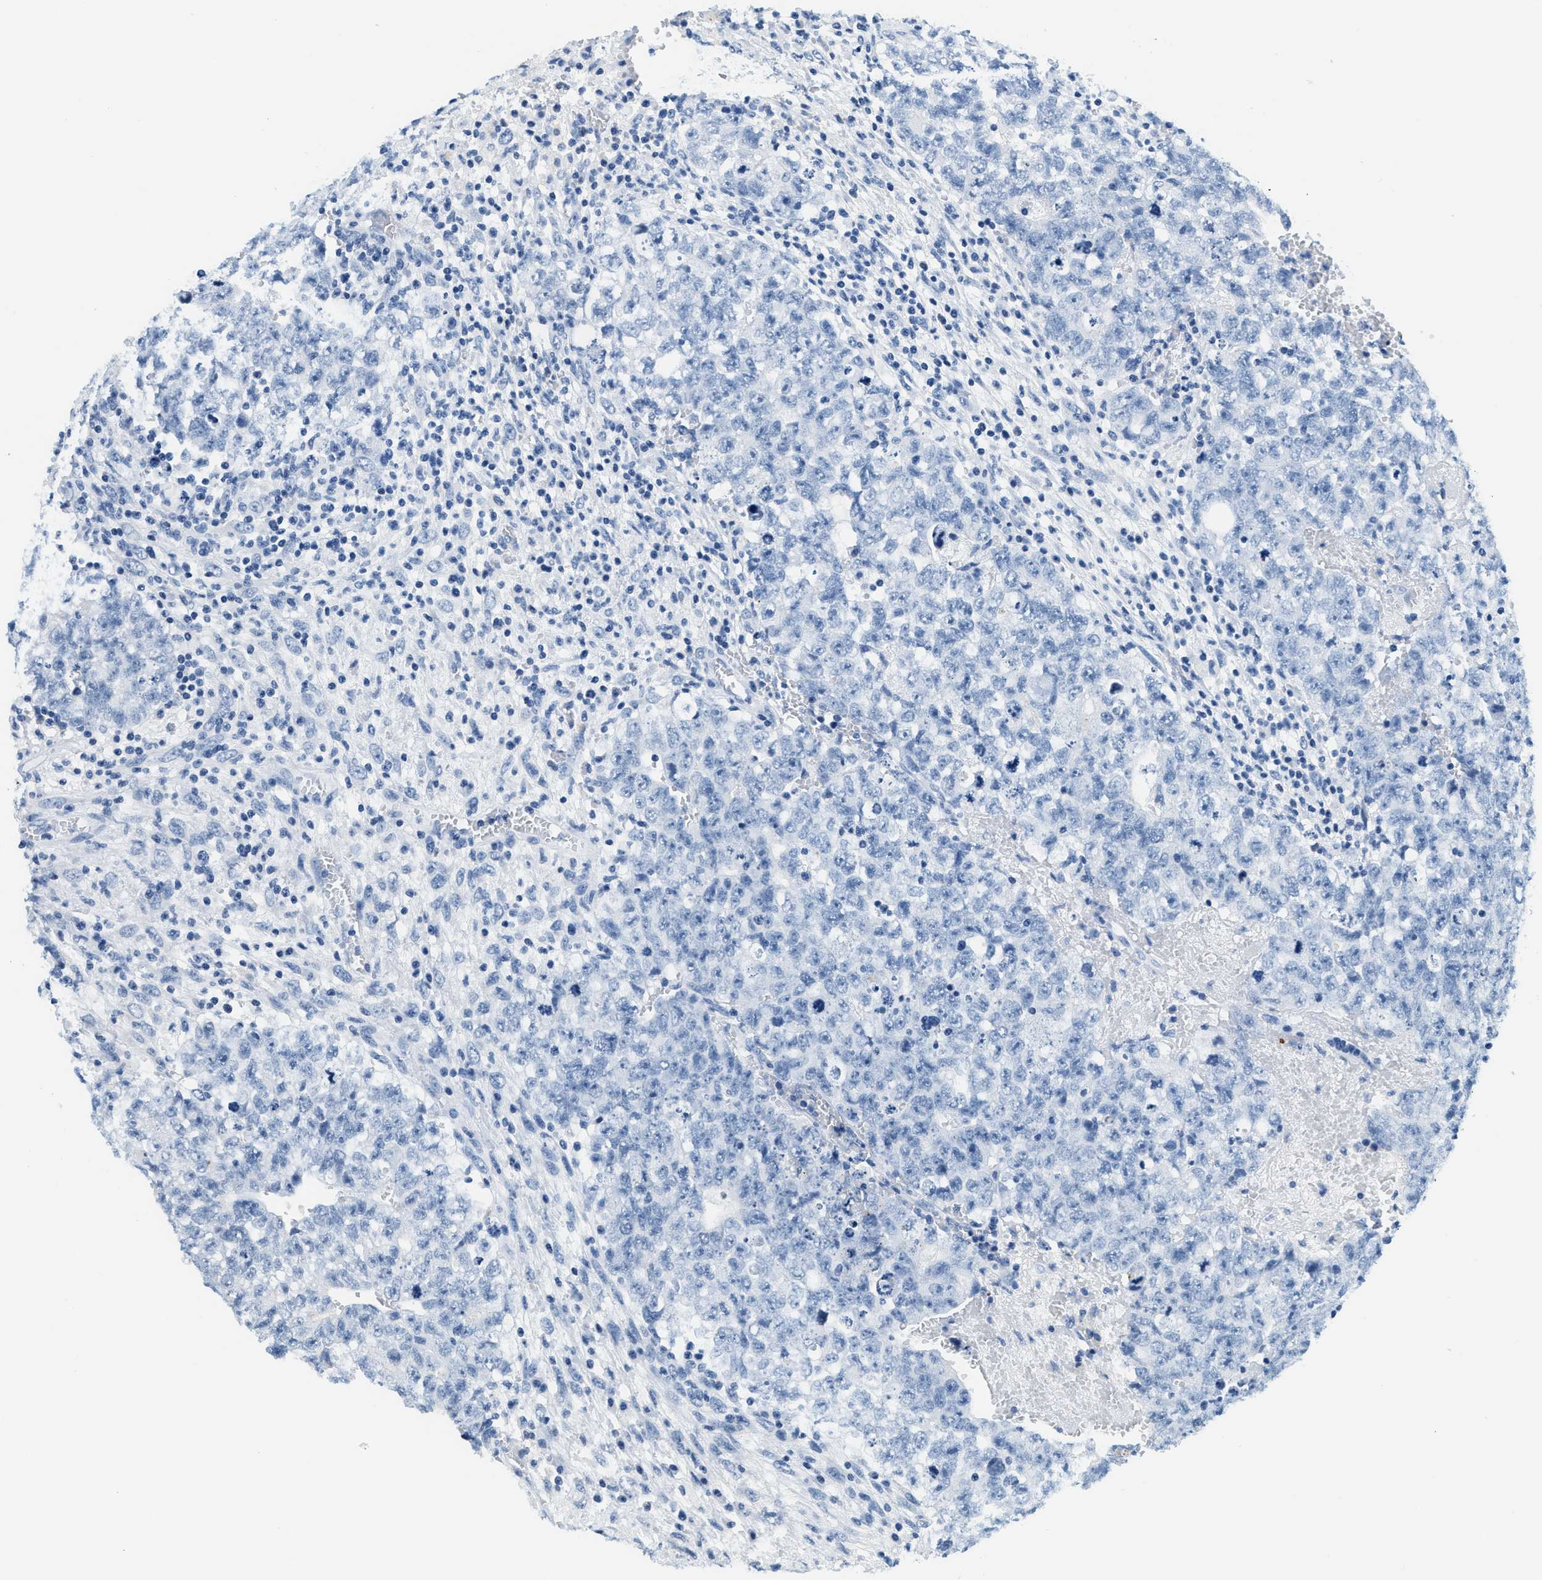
{"staining": {"intensity": "negative", "quantity": "none", "location": "none"}, "tissue": "testis cancer", "cell_type": "Tumor cells", "image_type": "cancer", "snomed": [{"axis": "morphology", "description": "Seminoma, NOS"}, {"axis": "morphology", "description": "Carcinoma, Embryonal, NOS"}, {"axis": "topography", "description": "Testis"}], "caption": "Tumor cells show no significant staining in testis cancer.", "gene": "CA4", "patient": {"sex": "male", "age": 38}}